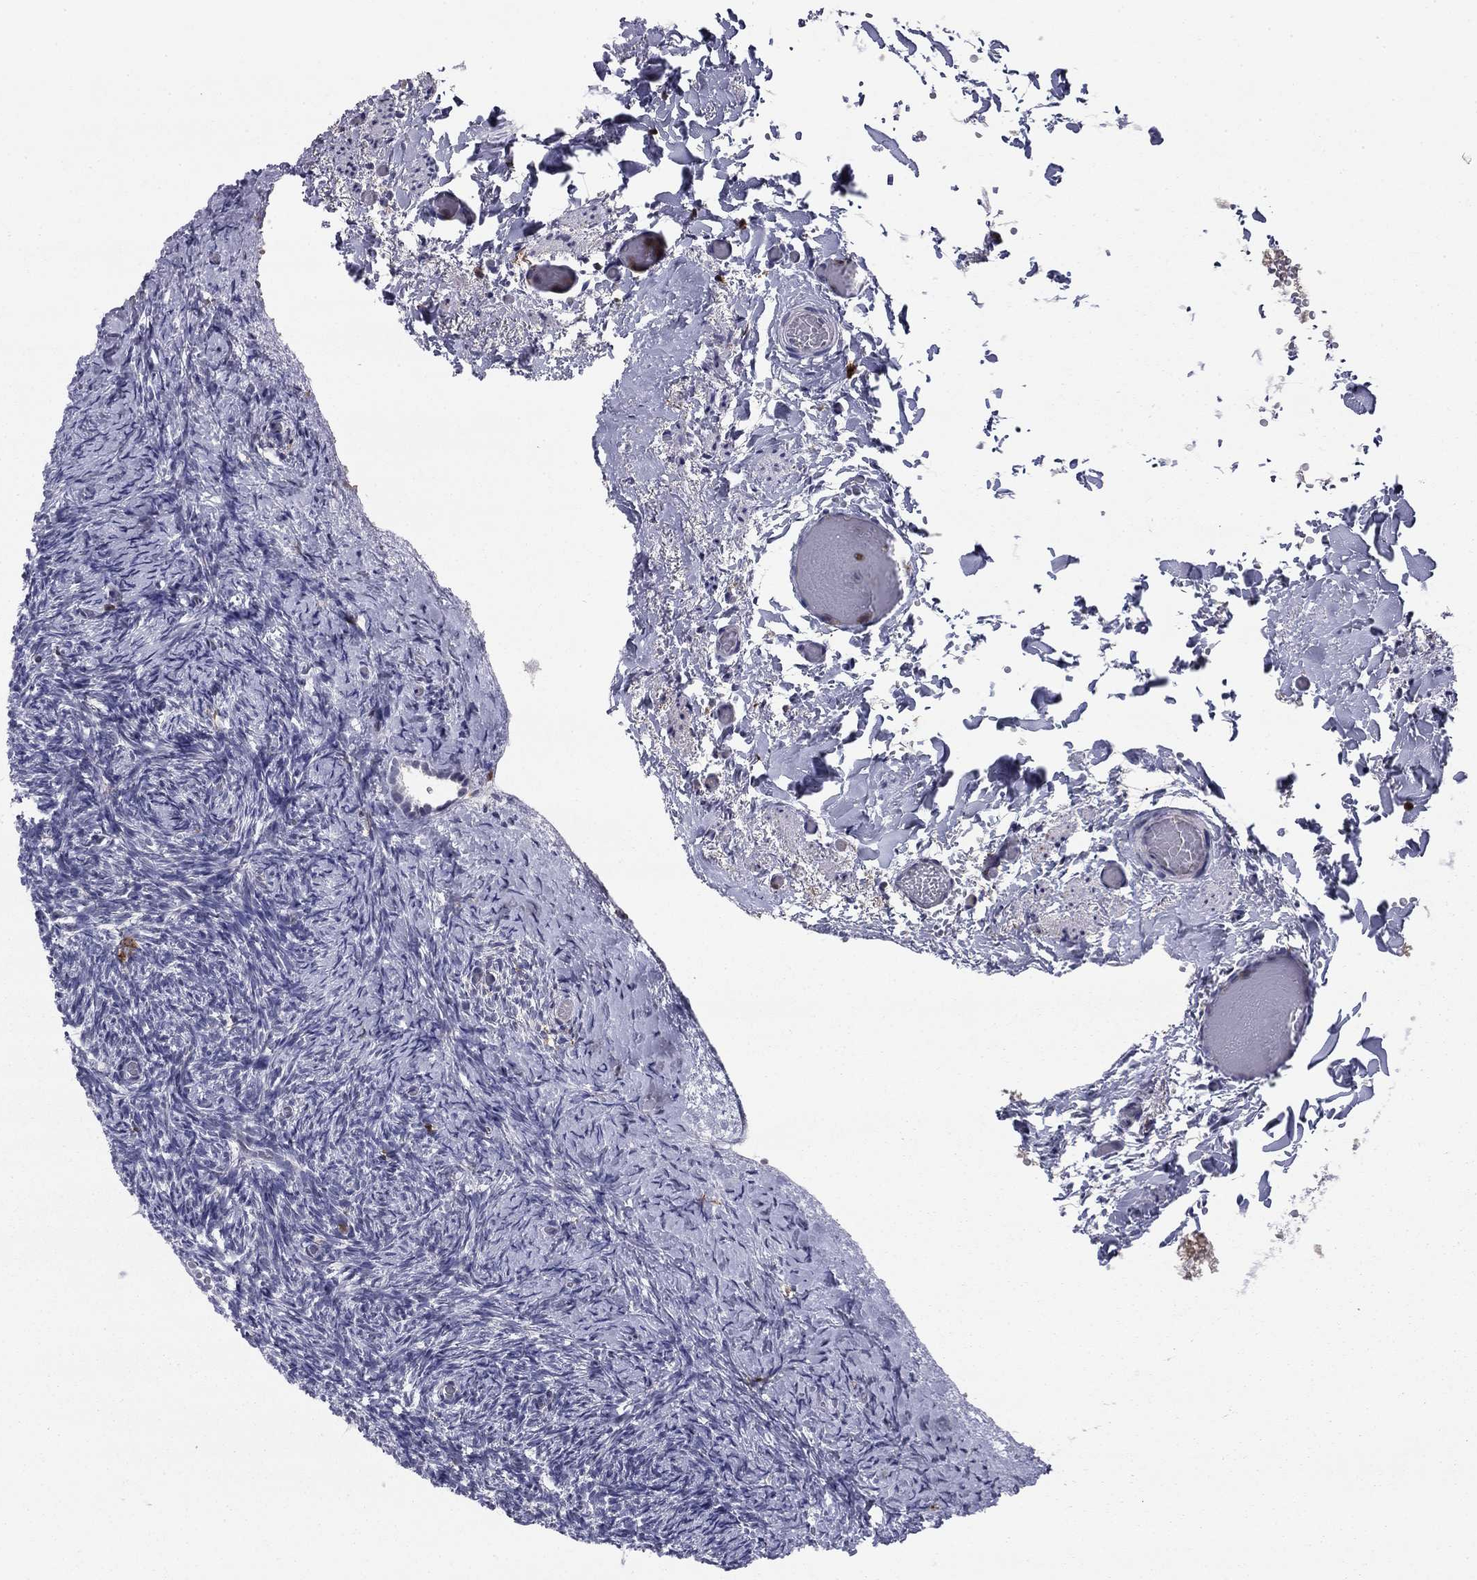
{"staining": {"intensity": "negative", "quantity": "none", "location": "none"}, "tissue": "ovary", "cell_type": "Follicle cells", "image_type": "normal", "snomed": [{"axis": "morphology", "description": "Normal tissue, NOS"}, {"axis": "topography", "description": "Ovary"}], "caption": "Immunohistochemistry histopathology image of benign human ovary stained for a protein (brown), which demonstrates no staining in follicle cells. (DAB (3,3'-diaminobenzidine) immunohistochemistry (IHC) with hematoxylin counter stain).", "gene": "PLCB2", "patient": {"sex": "female", "age": 39}}